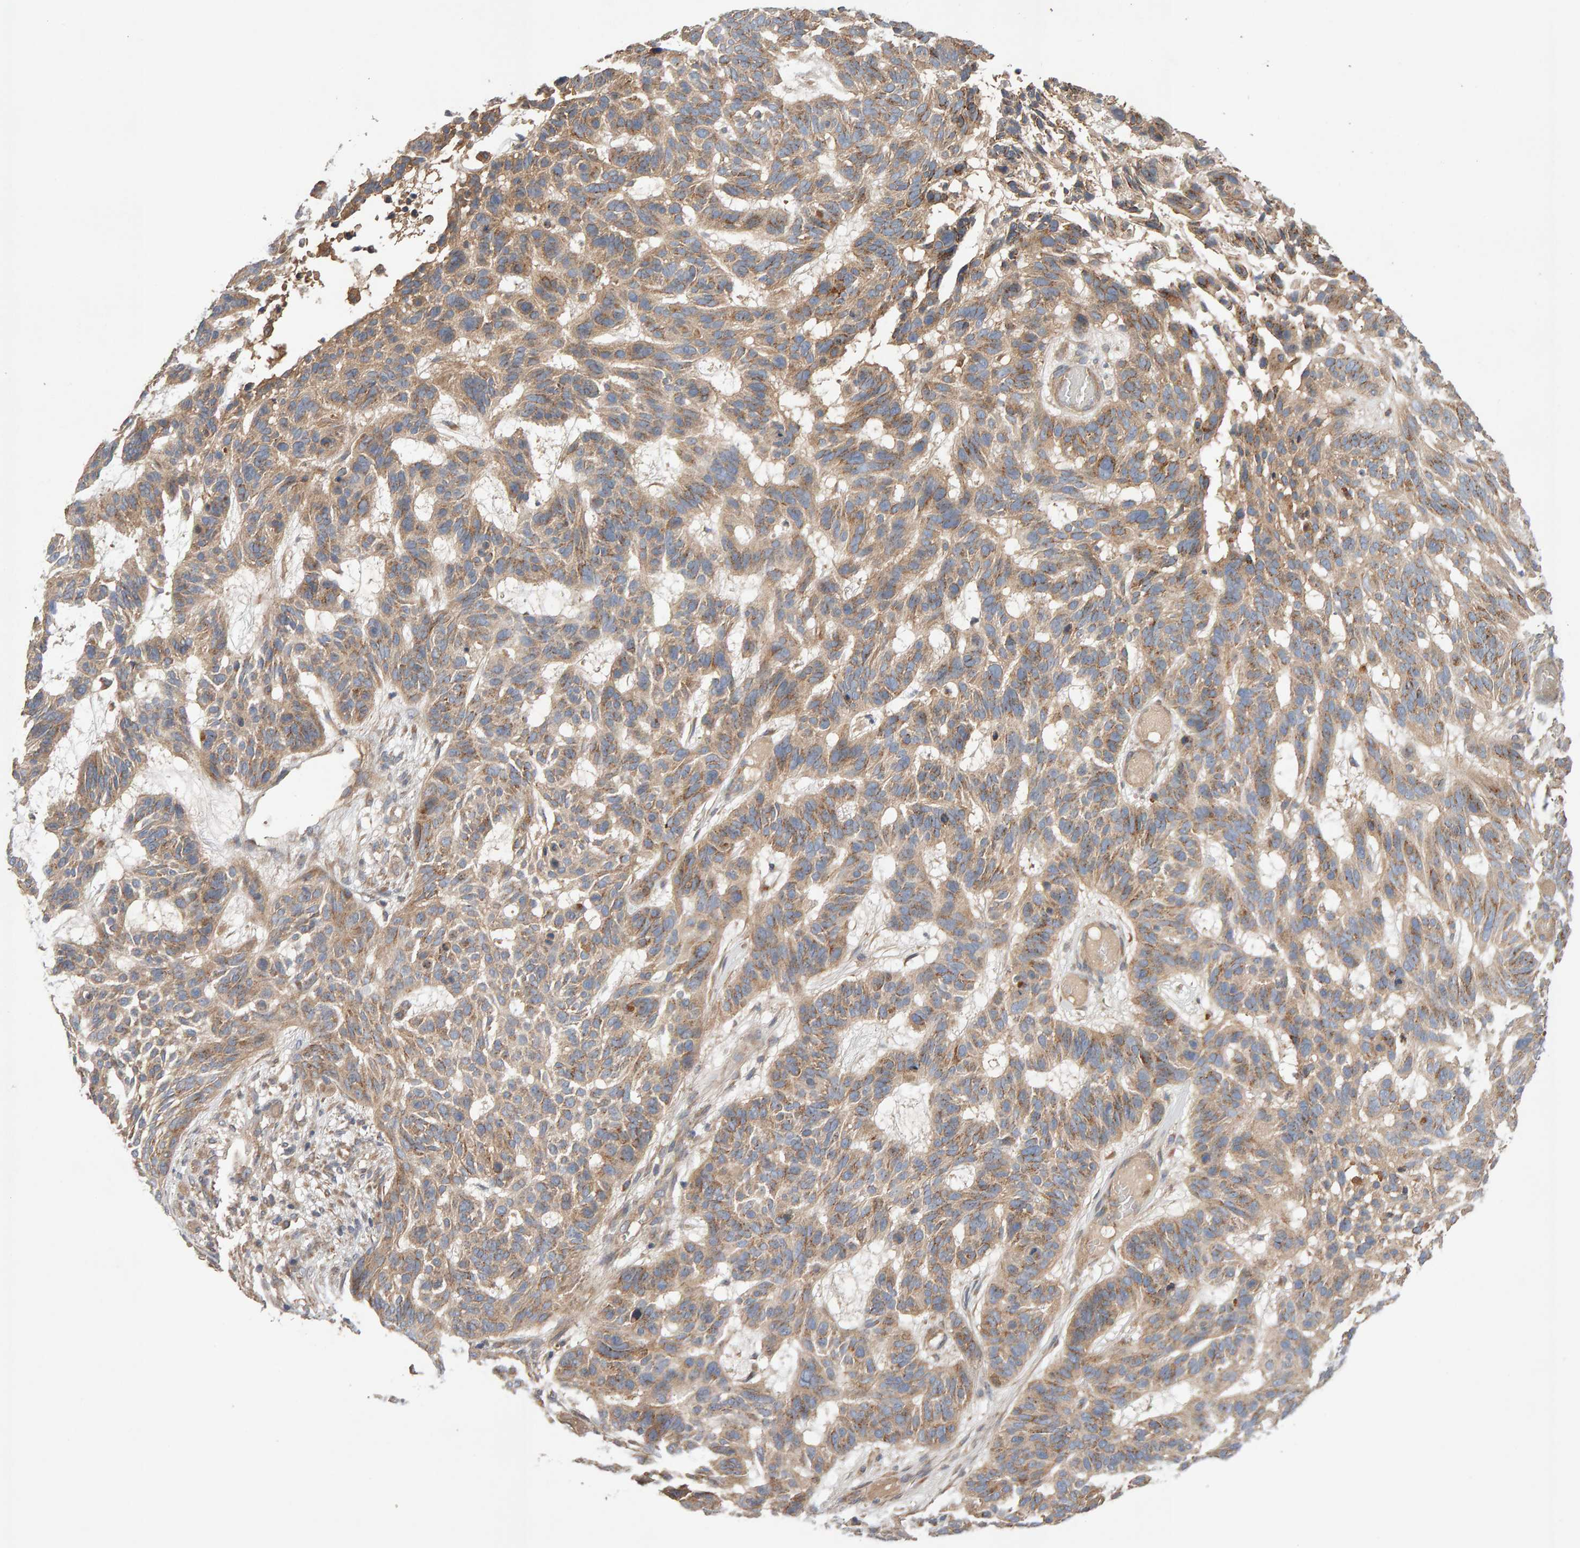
{"staining": {"intensity": "weak", "quantity": ">75%", "location": "cytoplasmic/membranous"}, "tissue": "skin cancer", "cell_type": "Tumor cells", "image_type": "cancer", "snomed": [{"axis": "morphology", "description": "Basal cell carcinoma"}, {"axis": "topography", "description": "Skin"}], "caption": "Basal cell carcinoma (skin) tissue shows weak cytoplasmic/membranous expression in about >75% of tumor cells", "gene": "RNF19A", "patient": {"sex": "male", "age": 85}}